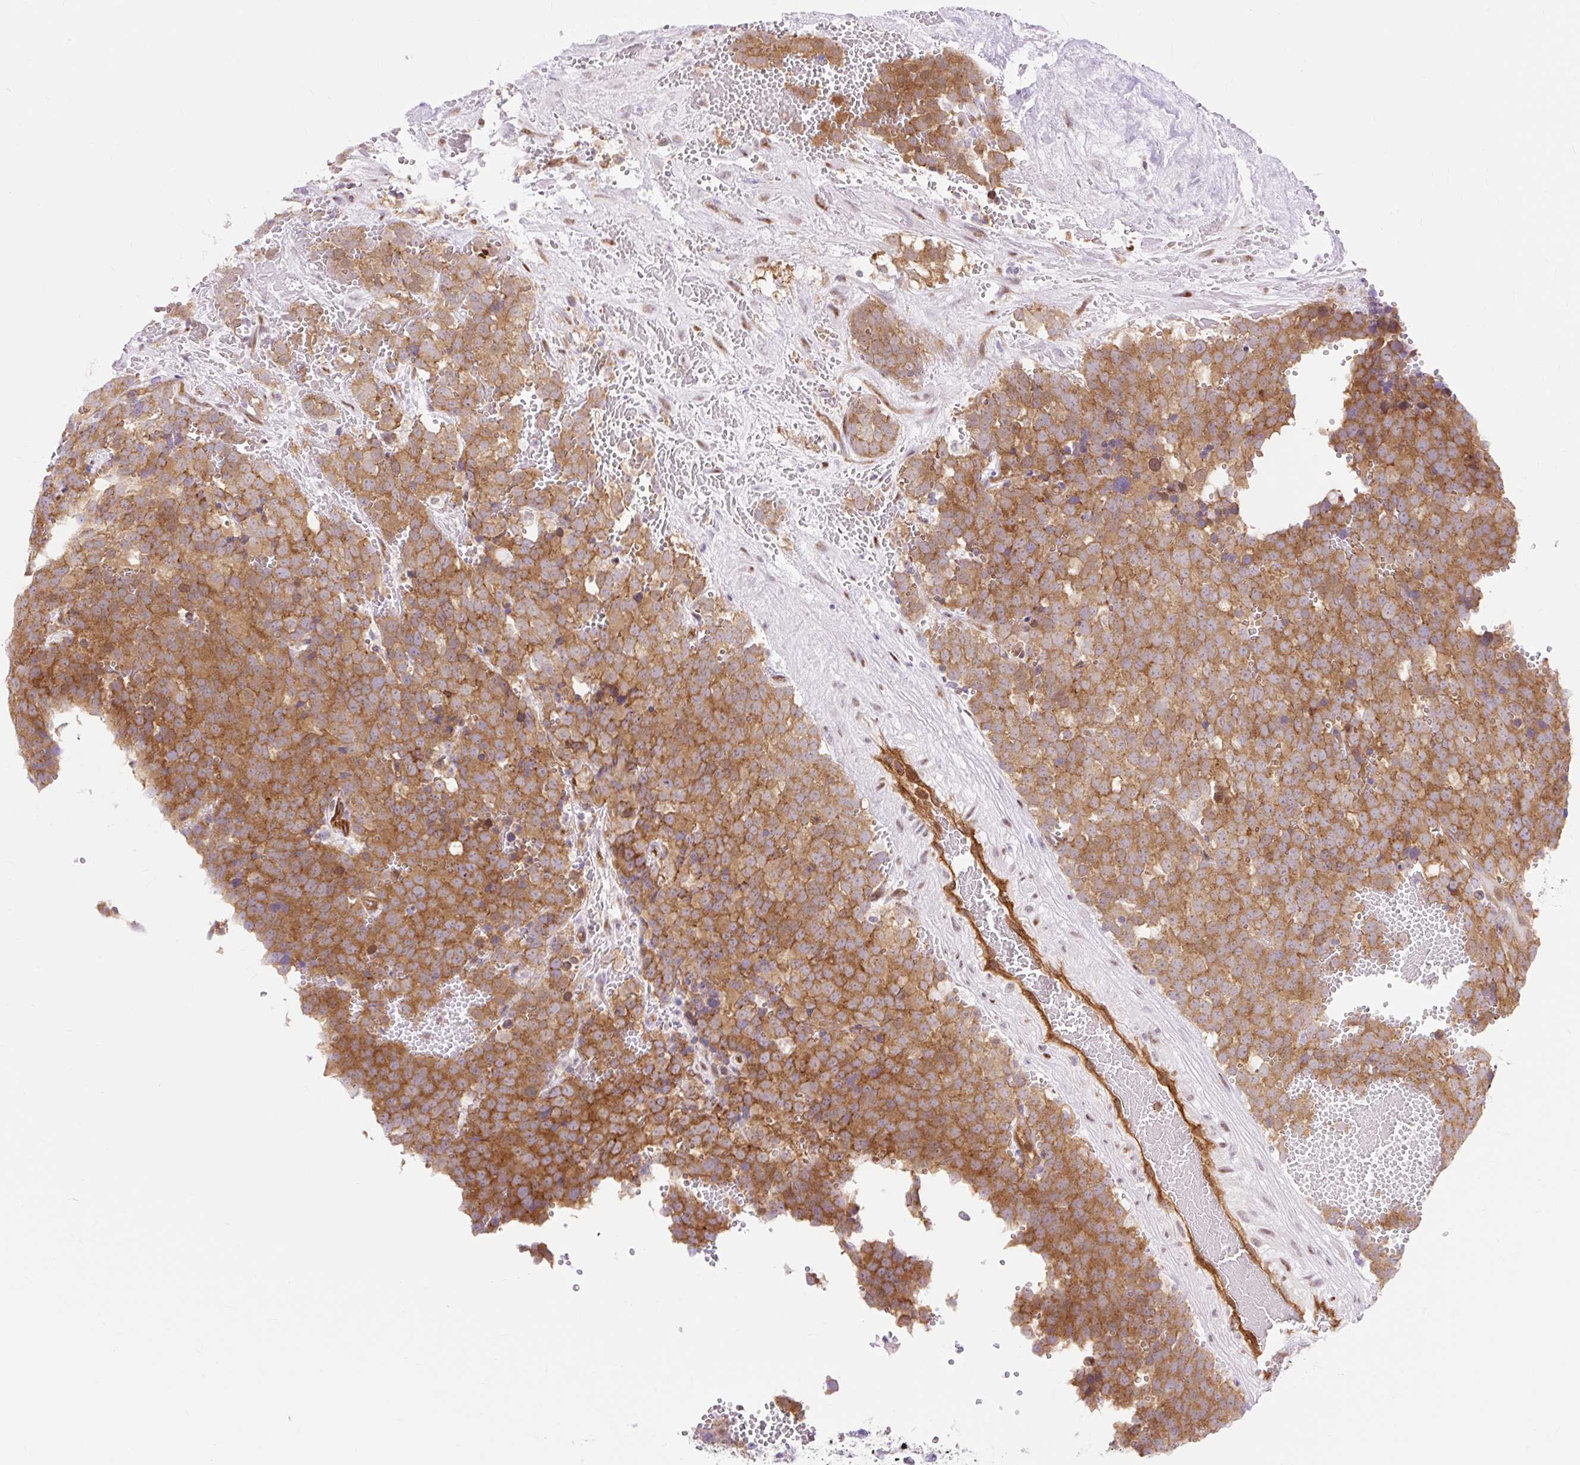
{"staining": {"intensity": "strong", "quantity": ">75%", "location": "cytoplasmic/membranous"}, "tissue": "testis cancer", "cell_type": "Tumor cells", "image_type": "cancer", "snomed": [{"axis": "morphology", "description": "Seminoma, NOS"}, {"axis": "topography", "description": "Testis"}], "caption": "This is a histology image of immunohistochemistry (IHC) staining of testis seminoma, which shows strong staining in the cytoplasmic/membranous of tumor cells.", "gene": "HIP1R", "patient": {"sex": "male", "age": 71}}